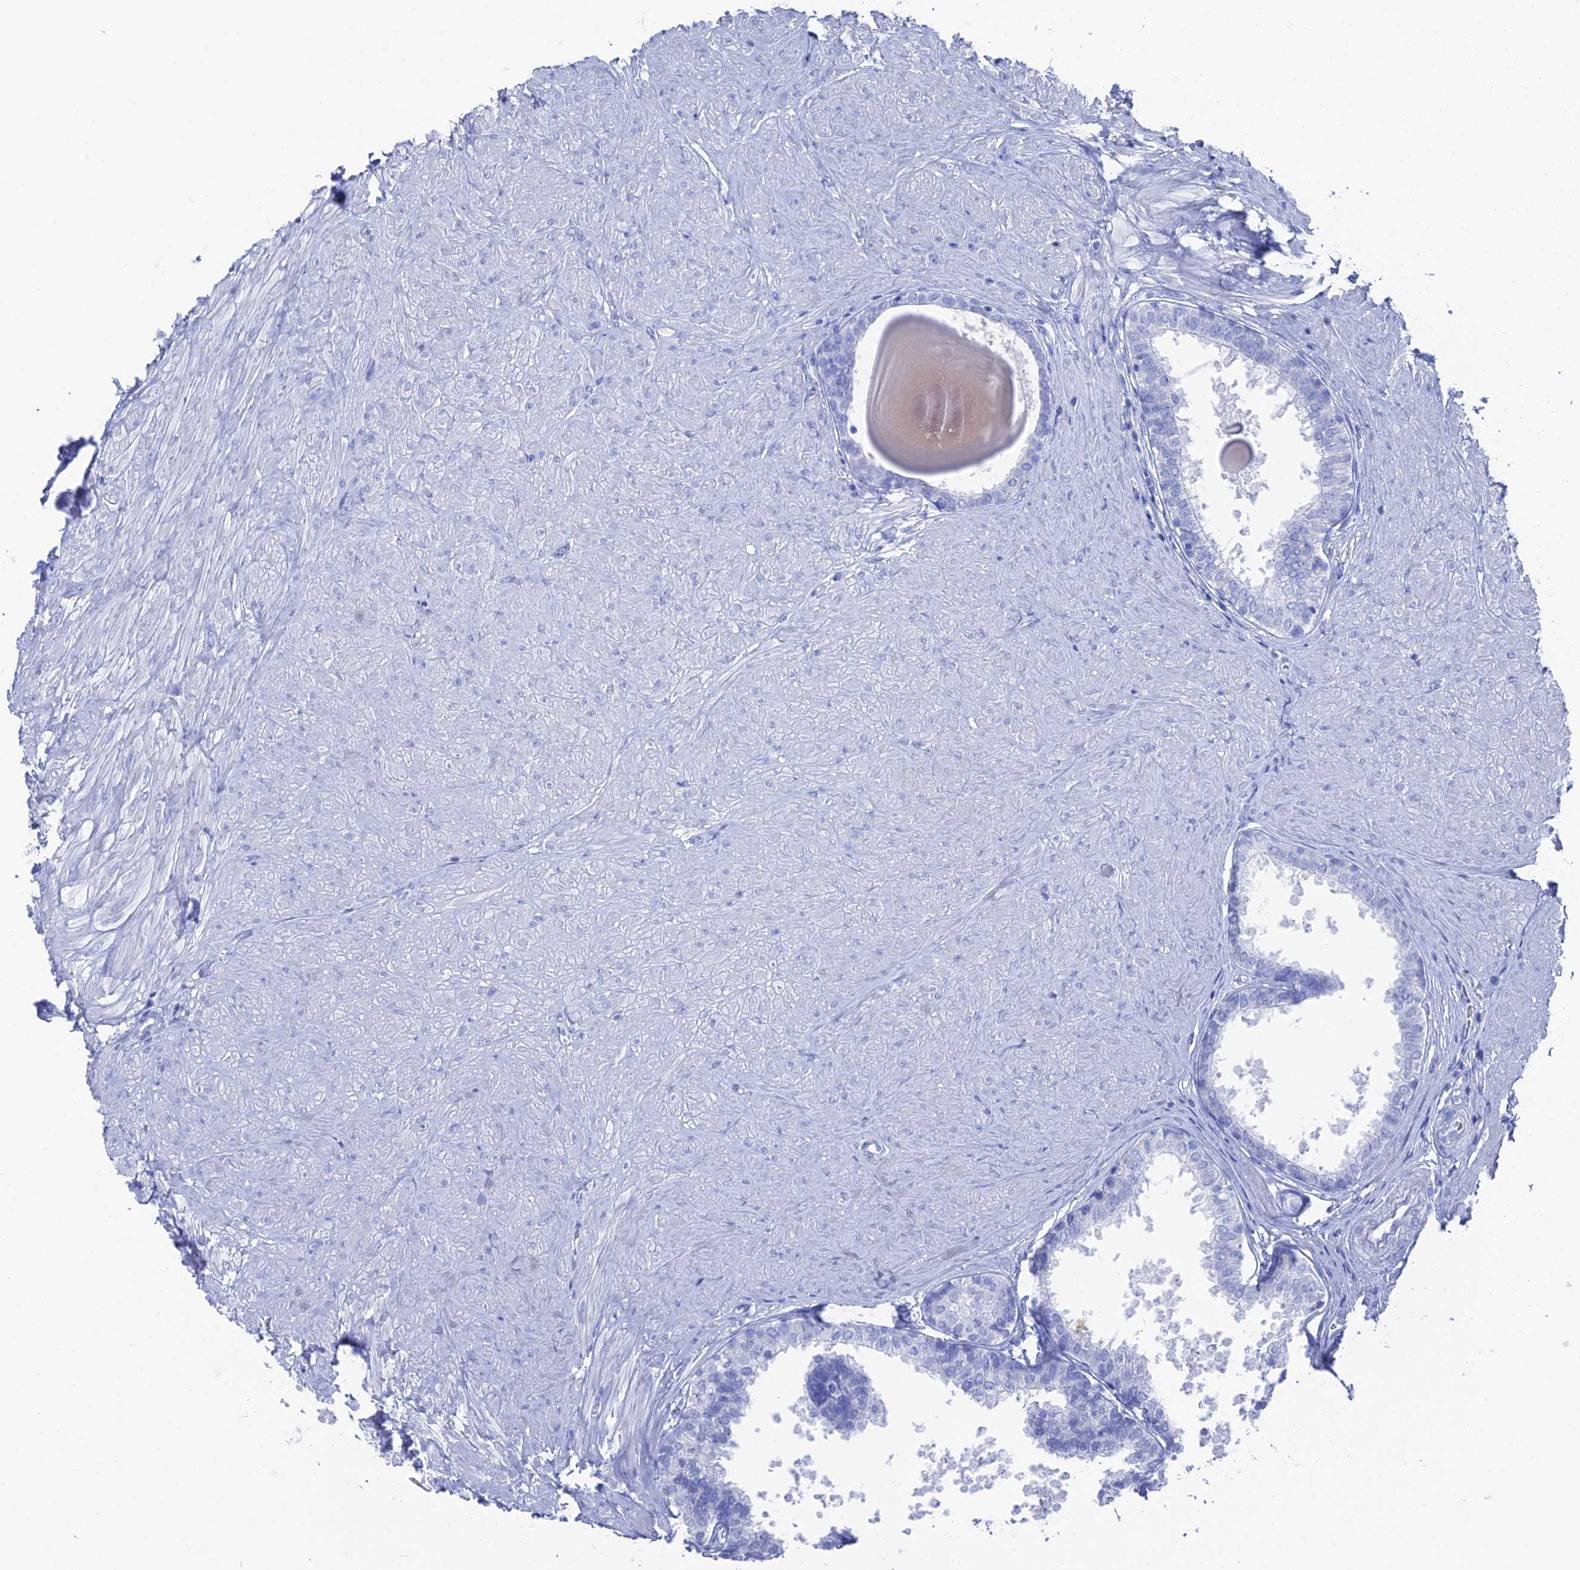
{"staining": {"intensity": "negative", "quantity": "none", "location": "none"}, "tissue": "prostate", "cell_type": "Glandular cells", "image_type": "normal", "snomed": [{"axis": "morphology", "description": "Normal tissue, NOS"}, {"axis": "topography", "description": "Prostate"}], "caption": "High magnification brightfield microscopy of benign prostate stained with DAB (3,3'-diaminobenzidine) (brown) and counterstained with hematoxylin (blue): glandular cells show no significant positivity. The staining was performed using DAB (3,3'-diaminobenzidine) to visualize the protein expression in brown, while the nuclei were stained in blue with hematoxylin (Magnification: 20x).", "gene": "ENPP3", "patient": {"sex": "male", "age": 48}}